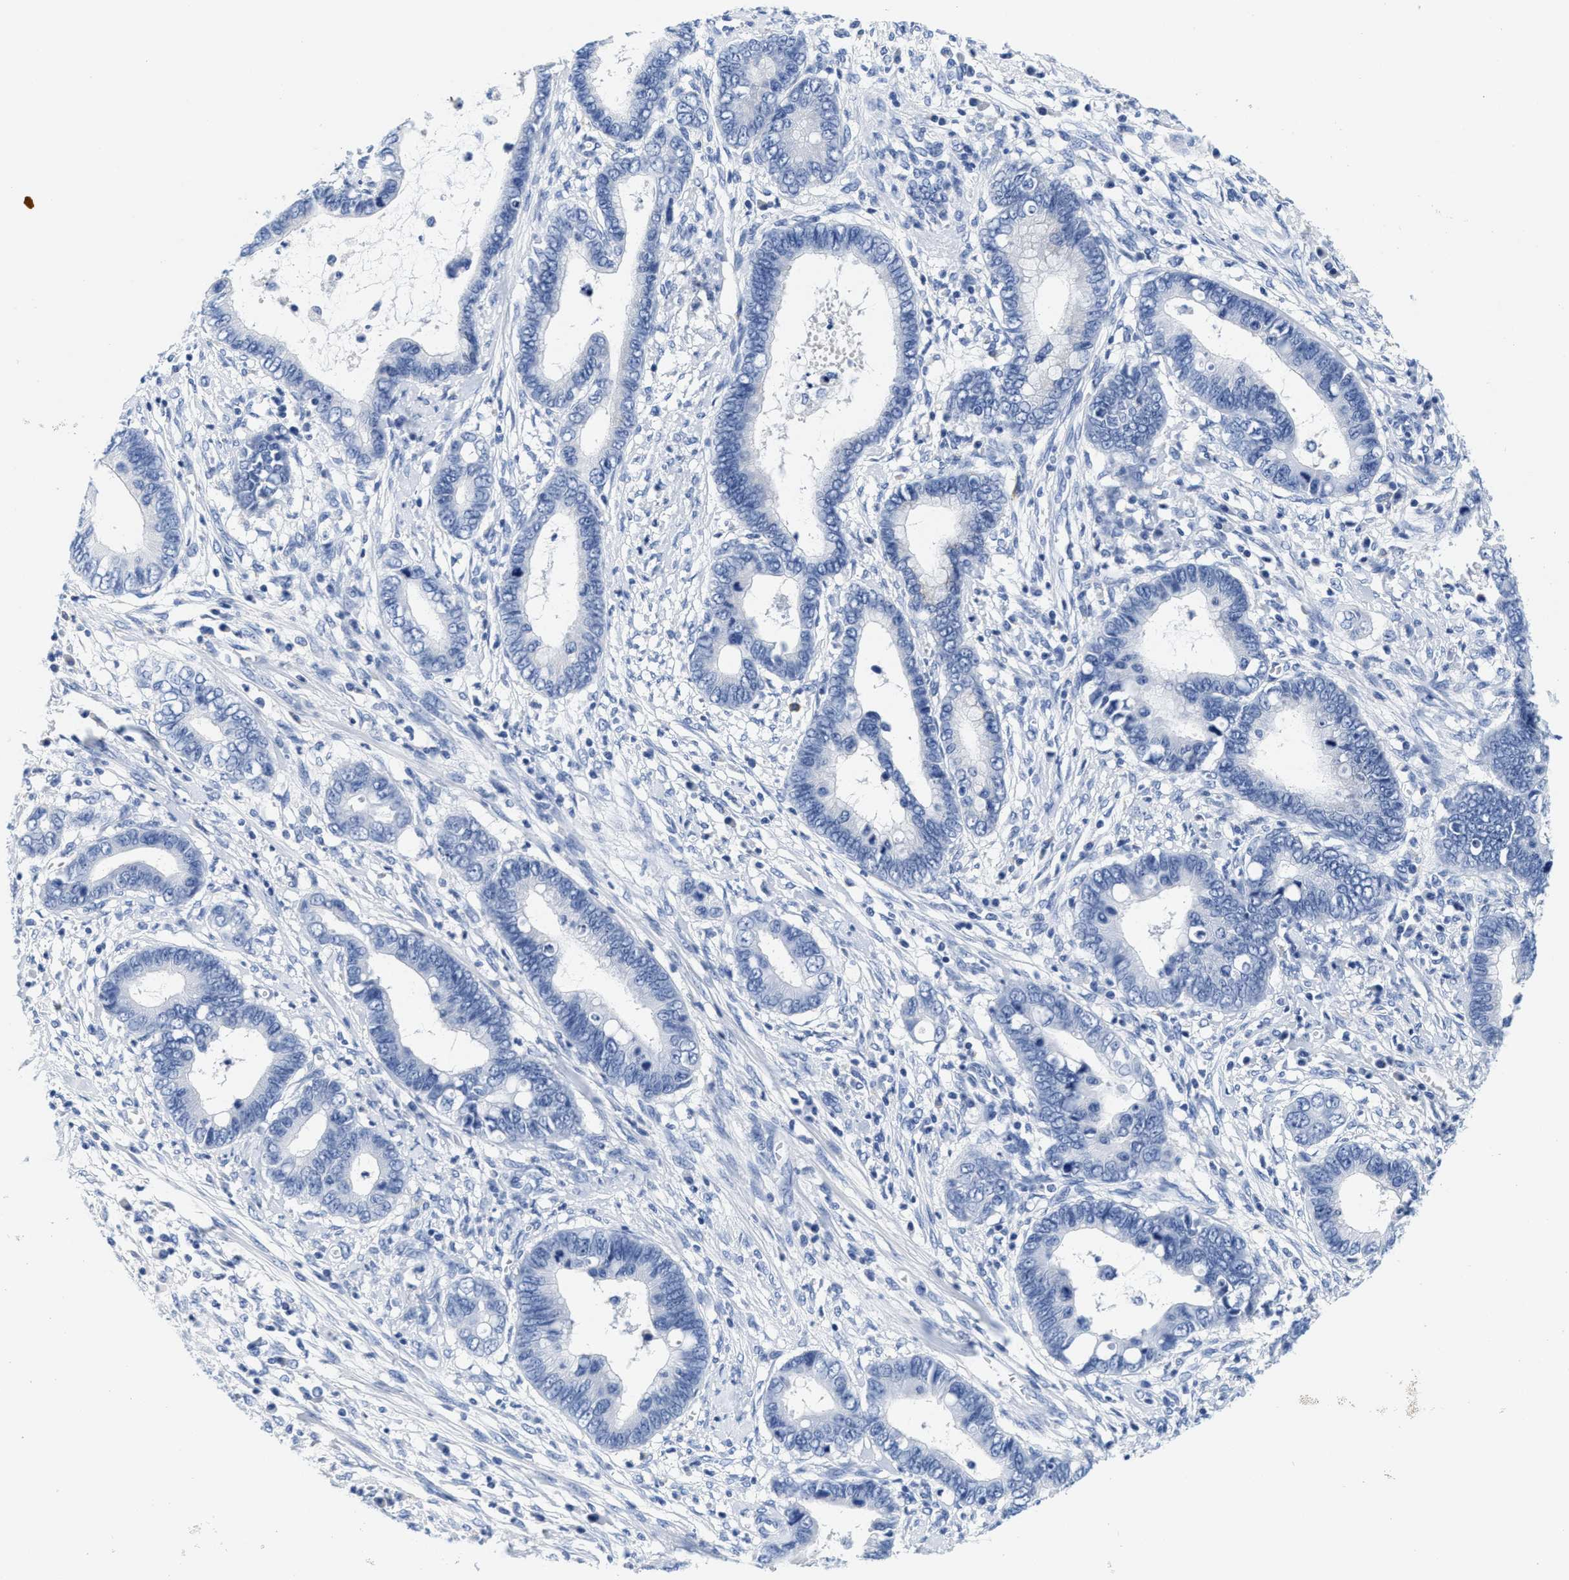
{"staining": {"intensity": "negative", "quantity": "none", "location": "none"}, "tissue": "cervical cancer", "cell_type": "Tumor cells", "image_type": "cancer", "snomed": [{"axis": "morphology", "description": "Adenocarcinoma, NOS"}, {"axis": "topography", "description": "Cervix"}], "caption": "This is an immunohistochemistry (IHC) image of human adenocarcinoma (cervical). There is no positivity in tumor cells.", "gene": "TTC3", "patient": {"sex": "female", "age": 44}}